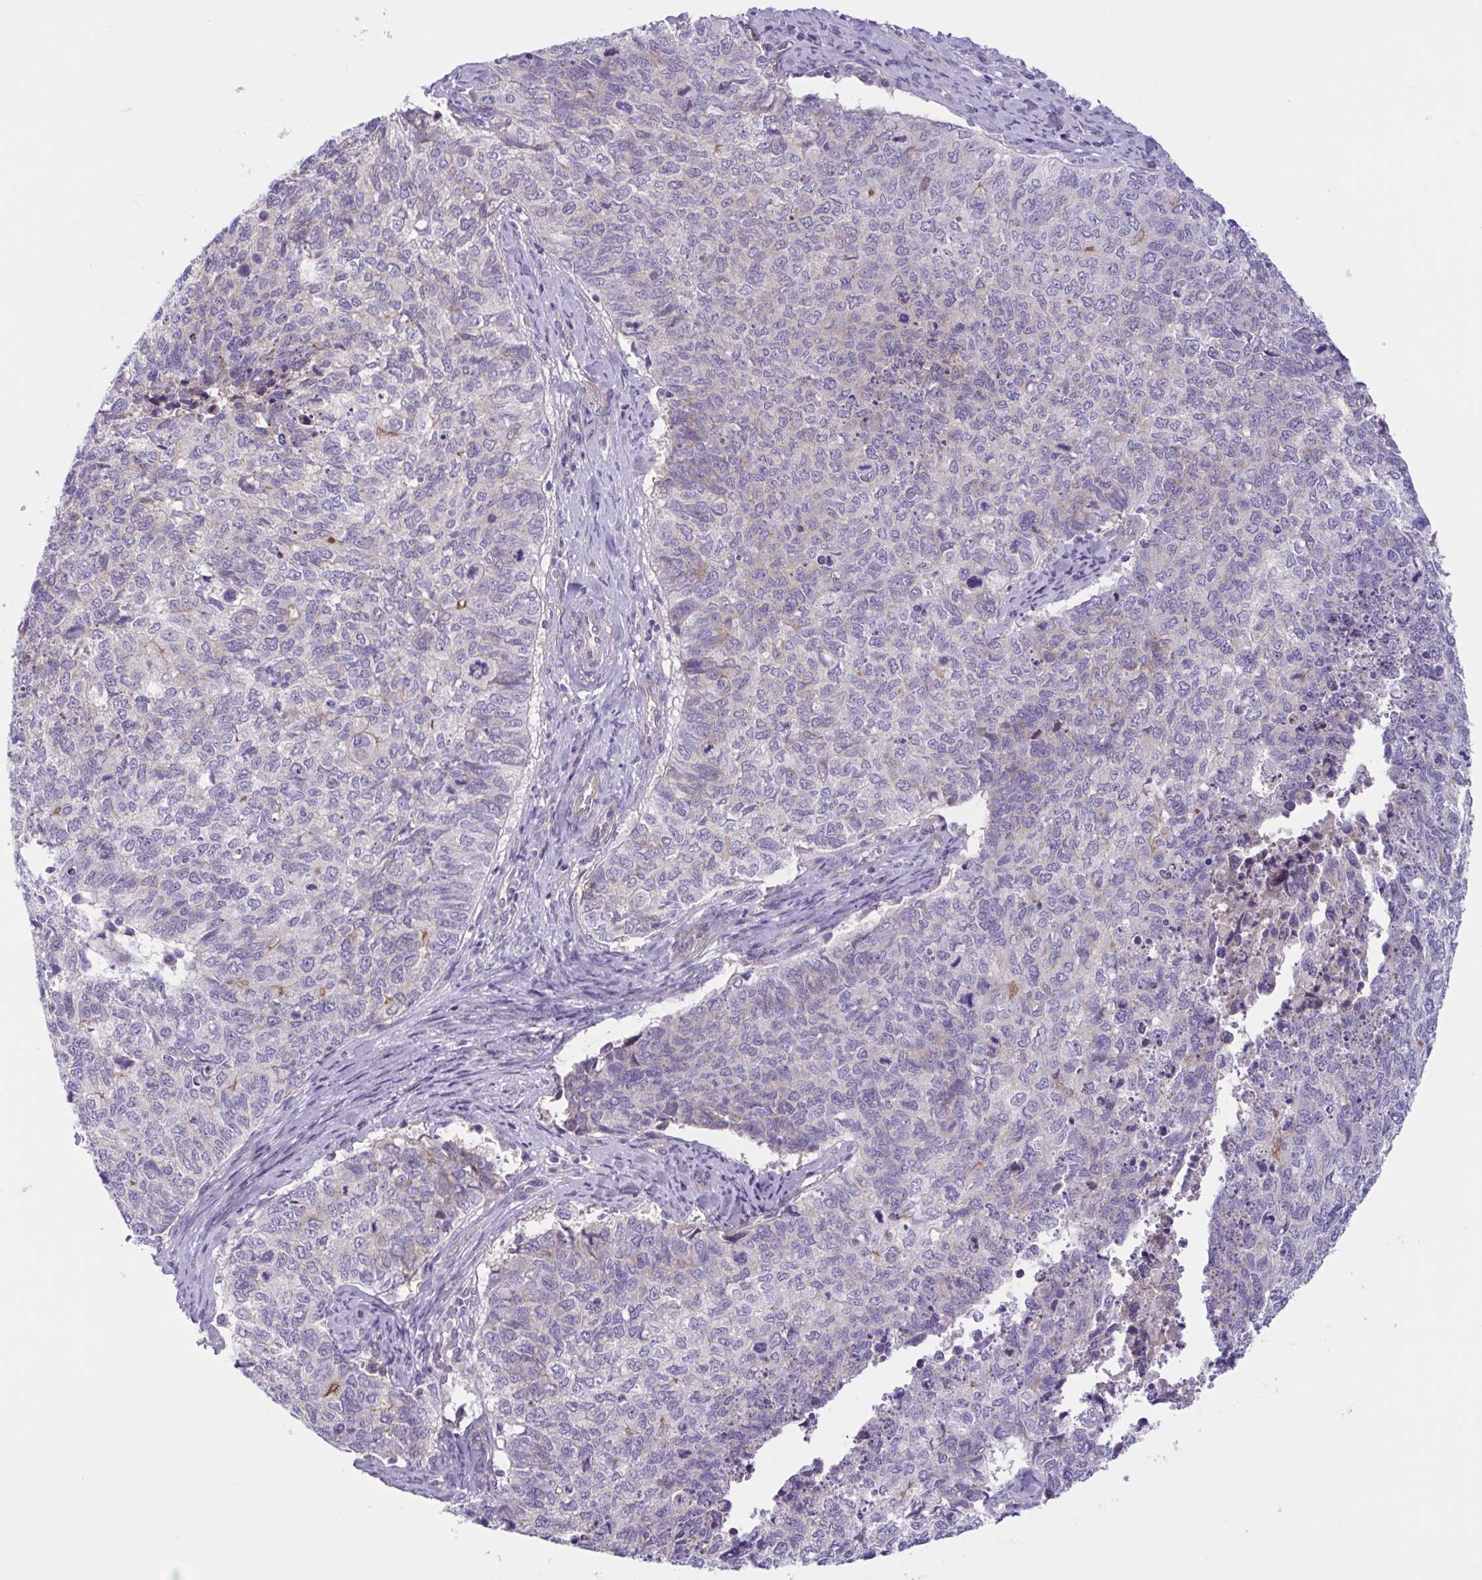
{"staining": {"intensity": "negative", "quantity": "none", "location": "none"}, "tissue": "cervical cancer", "cell_type": "Tumor cells", "image_type": "cancer", "snomed": [{"axis": "morphology", "description": "Adenocarcinoma, NOS"}, {"axis": "topography", "description": "Cervix"}], "caption": "A high-resolution micrograph shows IHC staining of cervical cancer (adenocarcinoma), which reveals no significant staining in tumor cells.", "gene": "TTC7B", "patient": {"sex": "female", "age": 63}}